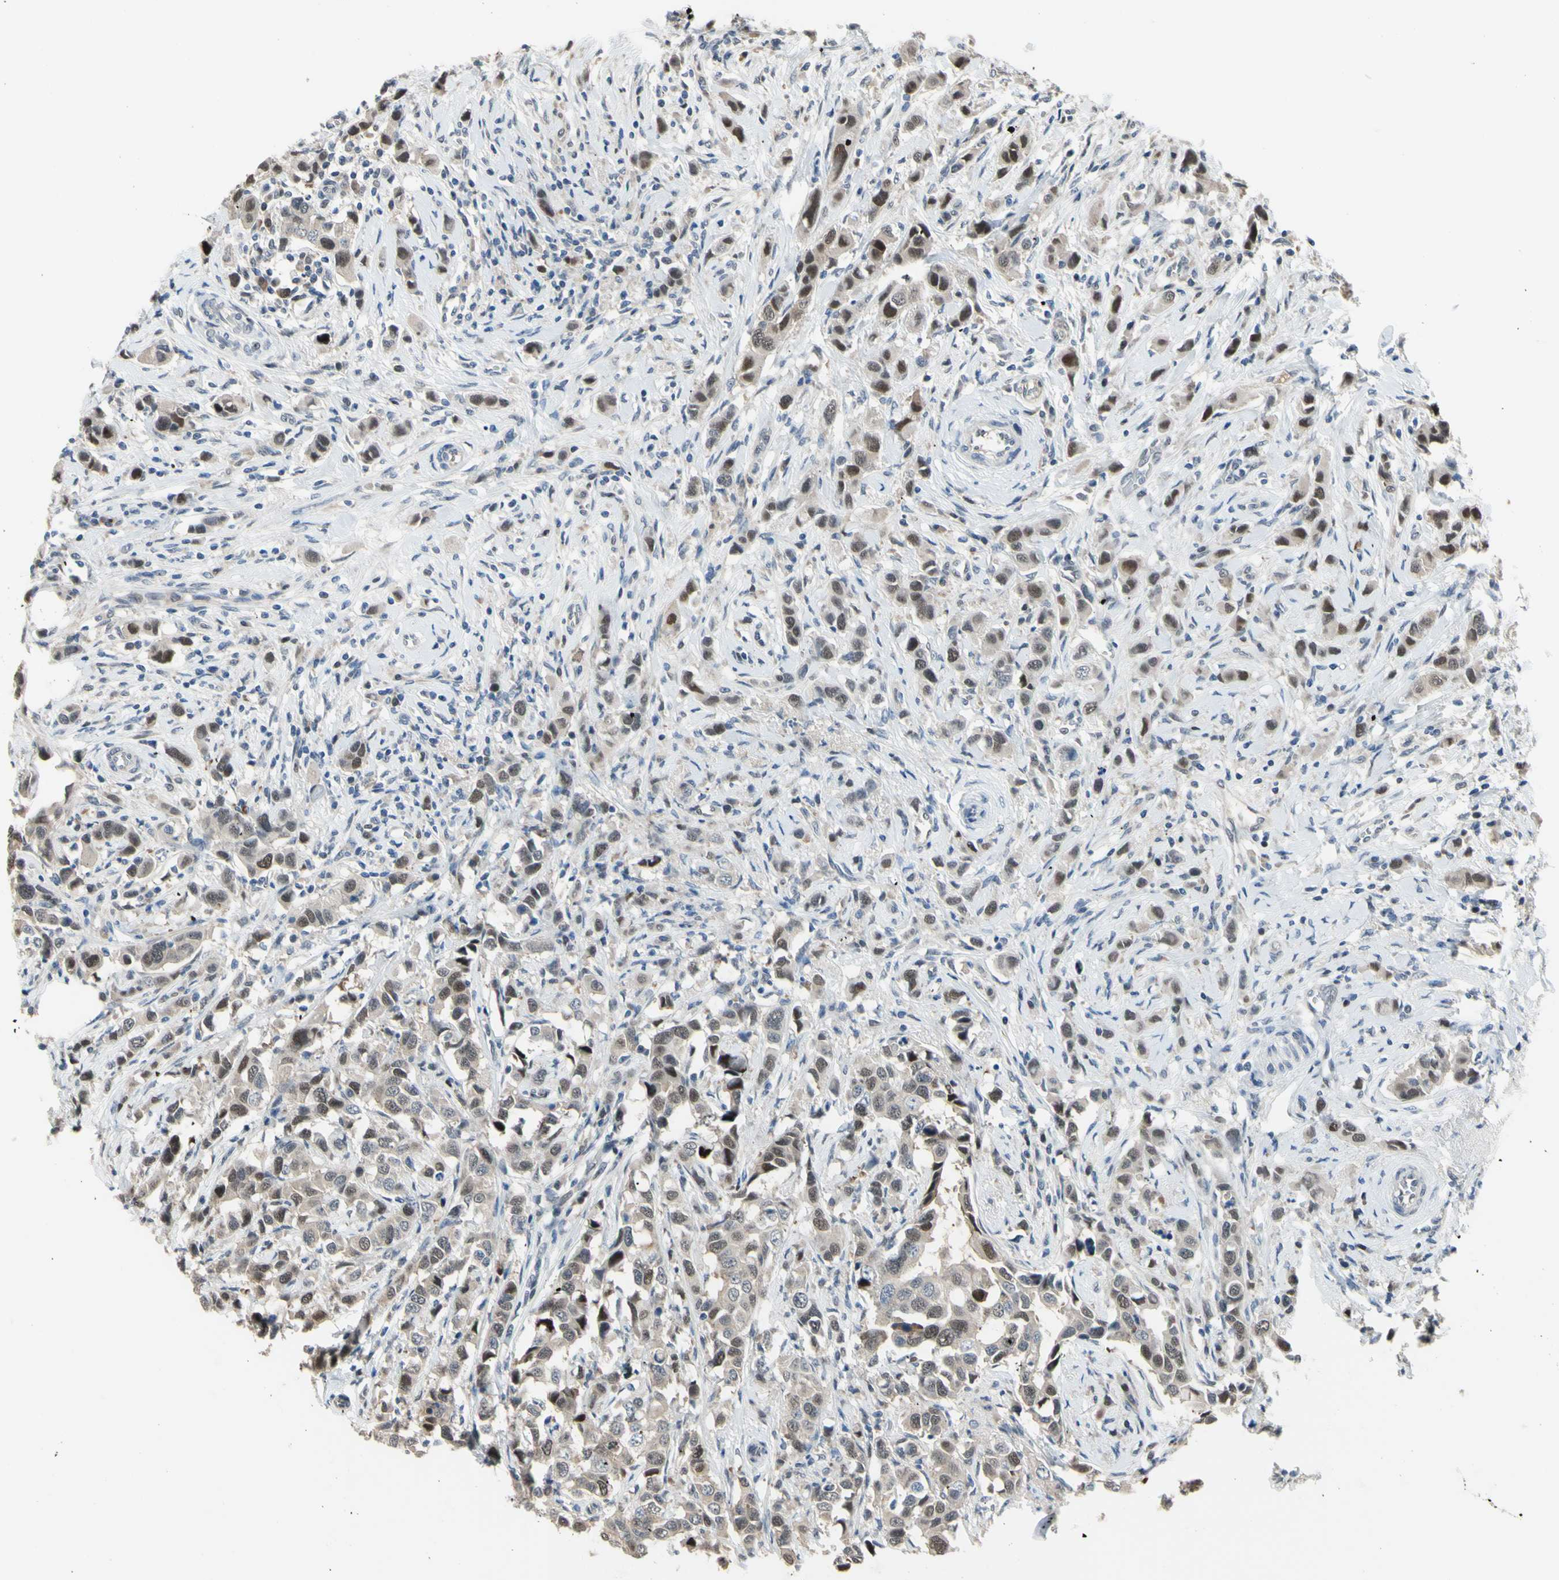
{"staining": {"intensity": "moderate", "quantity": "25%-75%", "location": "cytoplasmic/membranous,nuclear"}, "tissue": "breast cancer", "cell_type": "Tumor cells", "image_type": "cancer", "snomed": [{"axis": "morphology", "description": "Normal tissue, NOS"}, {"axis": "morphology", "description": "Duct carcinoma"}, {"axis": "topography", "description": "Breast"}], "caption": "High-power microscopy captured an IHC image of breast cancer, revealing moderate cytoplasmic/membranous and nuclear staining in about 25%-75% of tumor cells. (brown staining indicates protein expression, while blue staining denotes nuclei).", "gene": "HSPA4", "patient": {"sex": "female", "age": 50}}